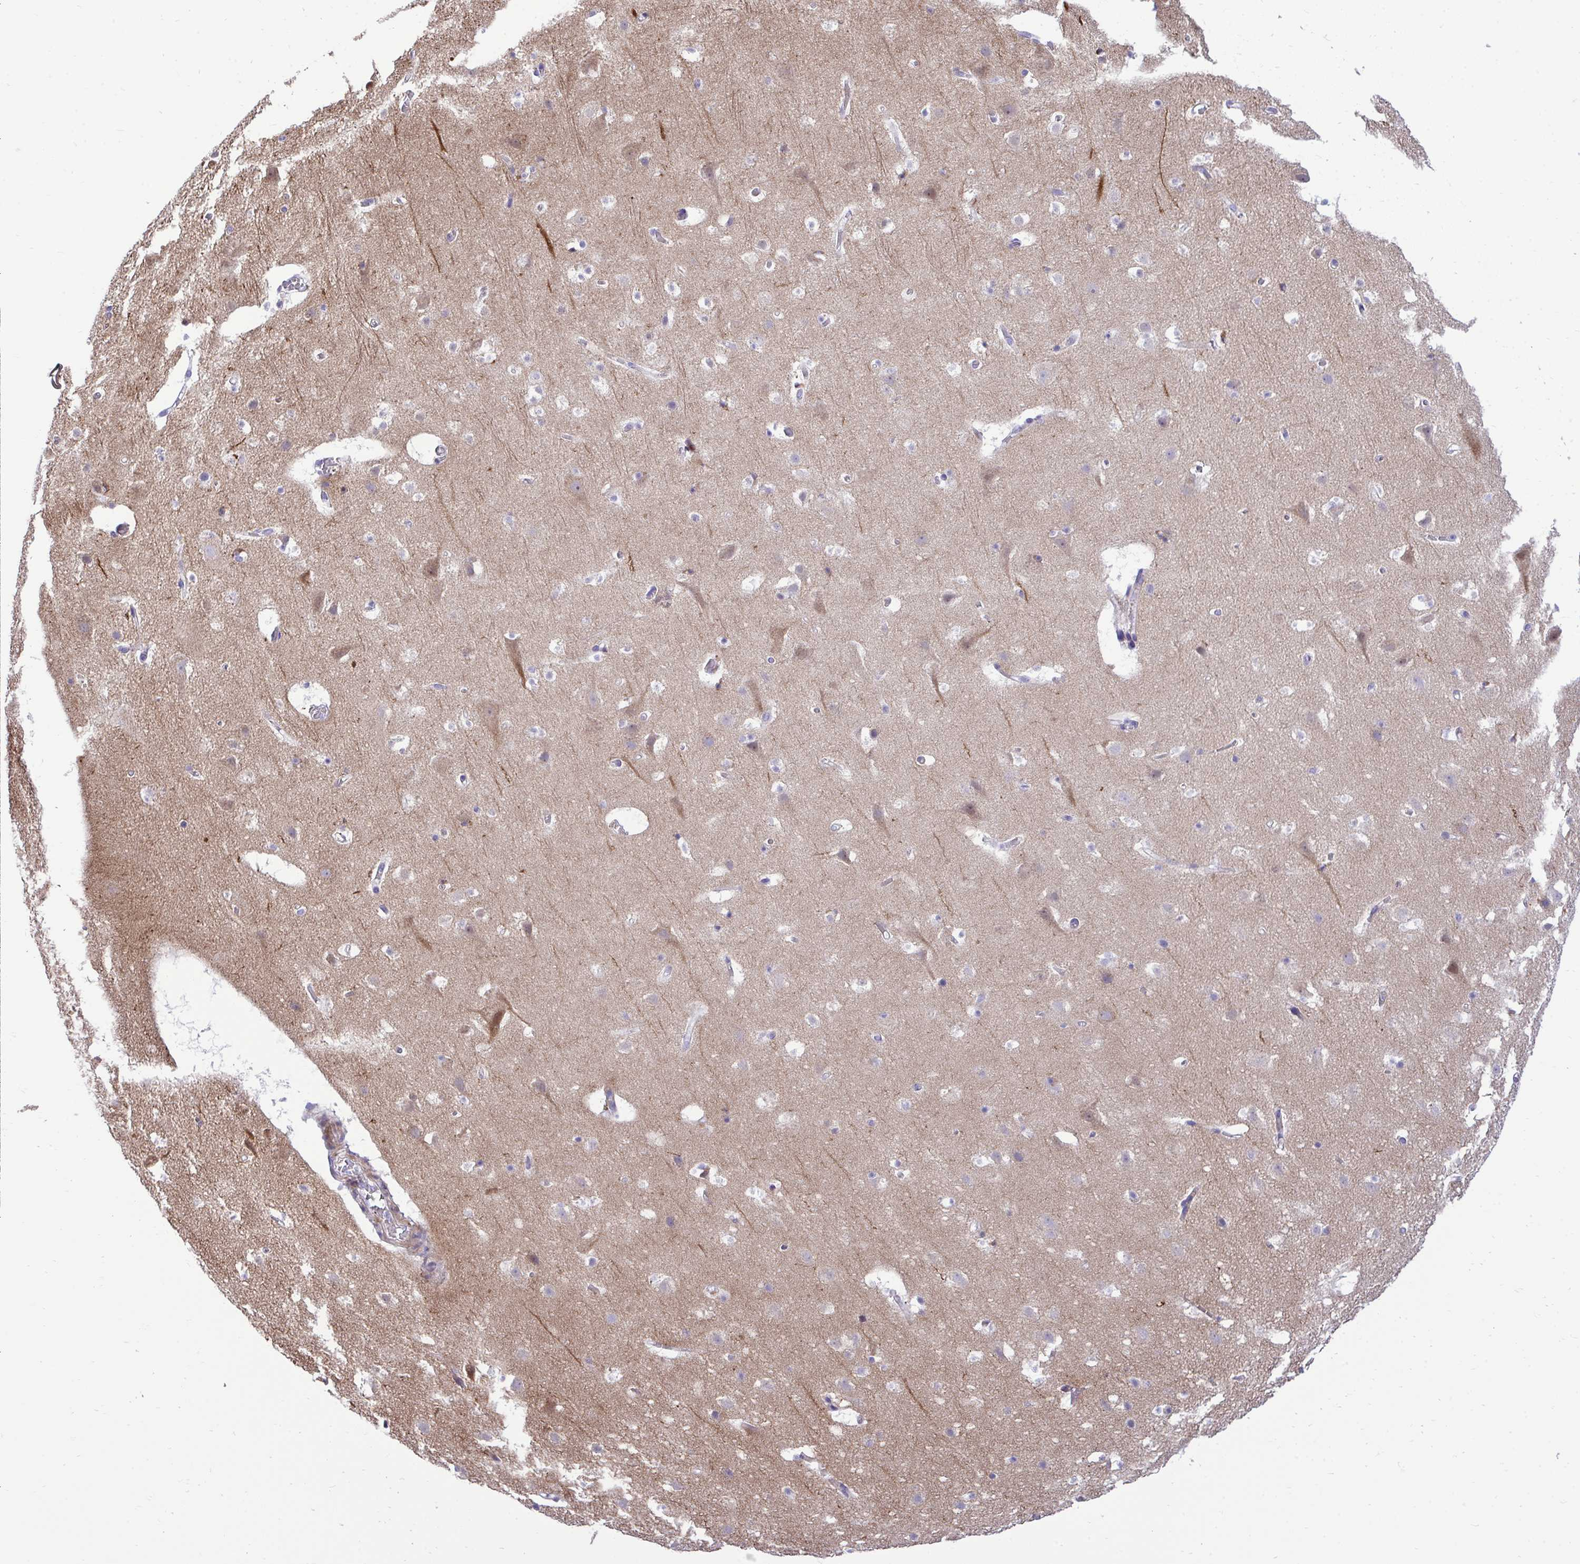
{"staining": {"intensity": "negative", "quantity": "none", "location": "none"}, "tissue": "cerebral cortex", "cell_type": "Endothelial cells", "image_type": "normal", "snomed": [{"axis": "morphology", "description": "Normal tissue, NOS"}, {"axis": "topography", "description": "Cerebral cortex"}], "caption": "An immunohistochemistry (IHC) image of normal cerebral cortex is shown. There is no staining in endothelial cells of cerebral cortex. (Immunohistochemistry, brightfield microscopy, high magnification).", "gene": "MRPS16", "patient": {"sex": "female", "age": 42}}